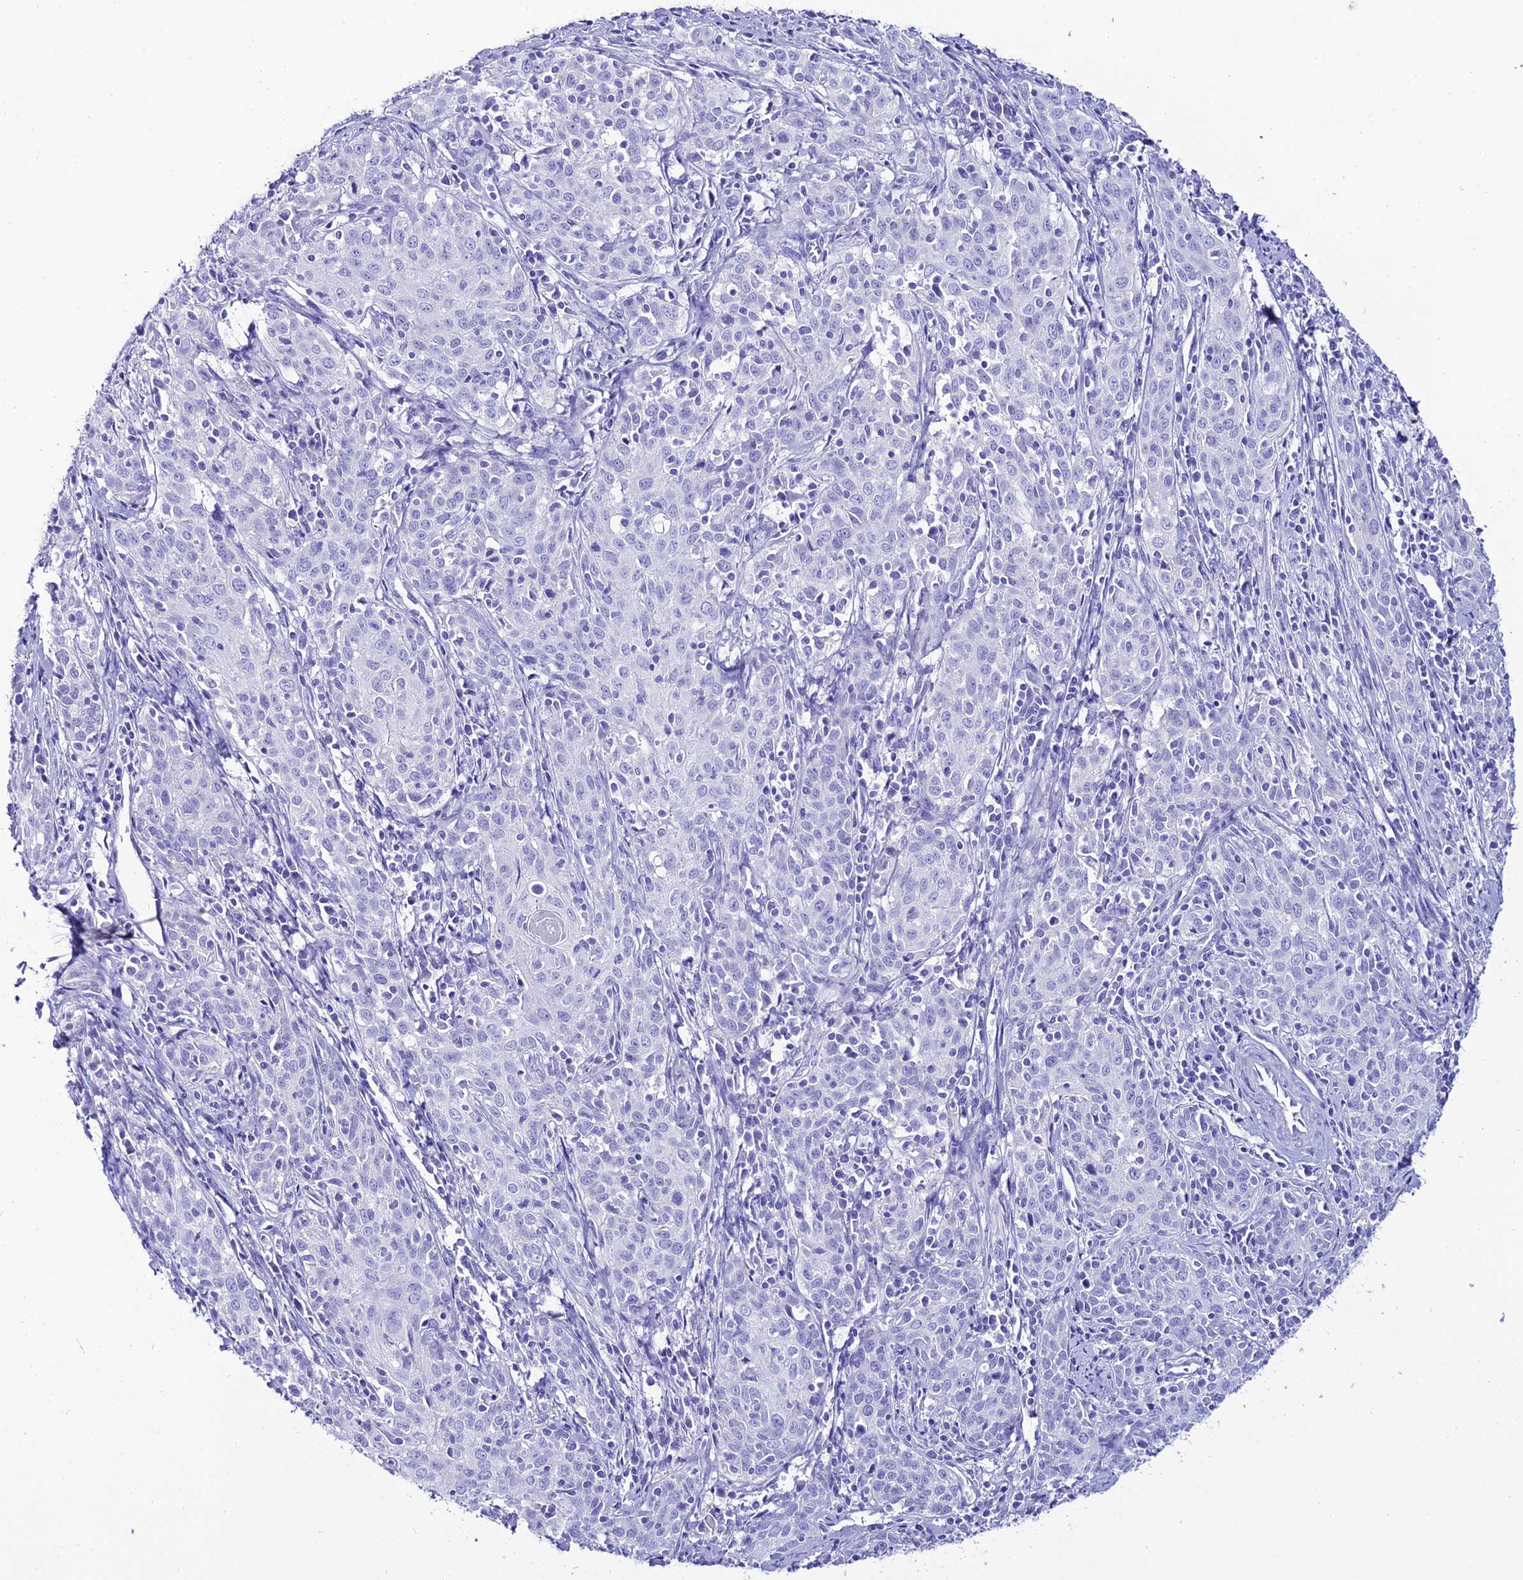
{"staining": {"intensity": "negative", "quantity": "none", "location": "none"}, "tissue": "cervical cancer", "cell_type": "Tumor cells", "image_type": "cancer", "snomed": [{"axis": "morphology", "description": "Squamous cell carcinoma, NOS"}, {"axis": "topography", "description": "Cervix"}], "caption": "The image reveals no staining of tumor cells in cervical squamous cell carcinoma.", "gene": "OR4D5", "patient": {"sex": "female", "age": 57}}